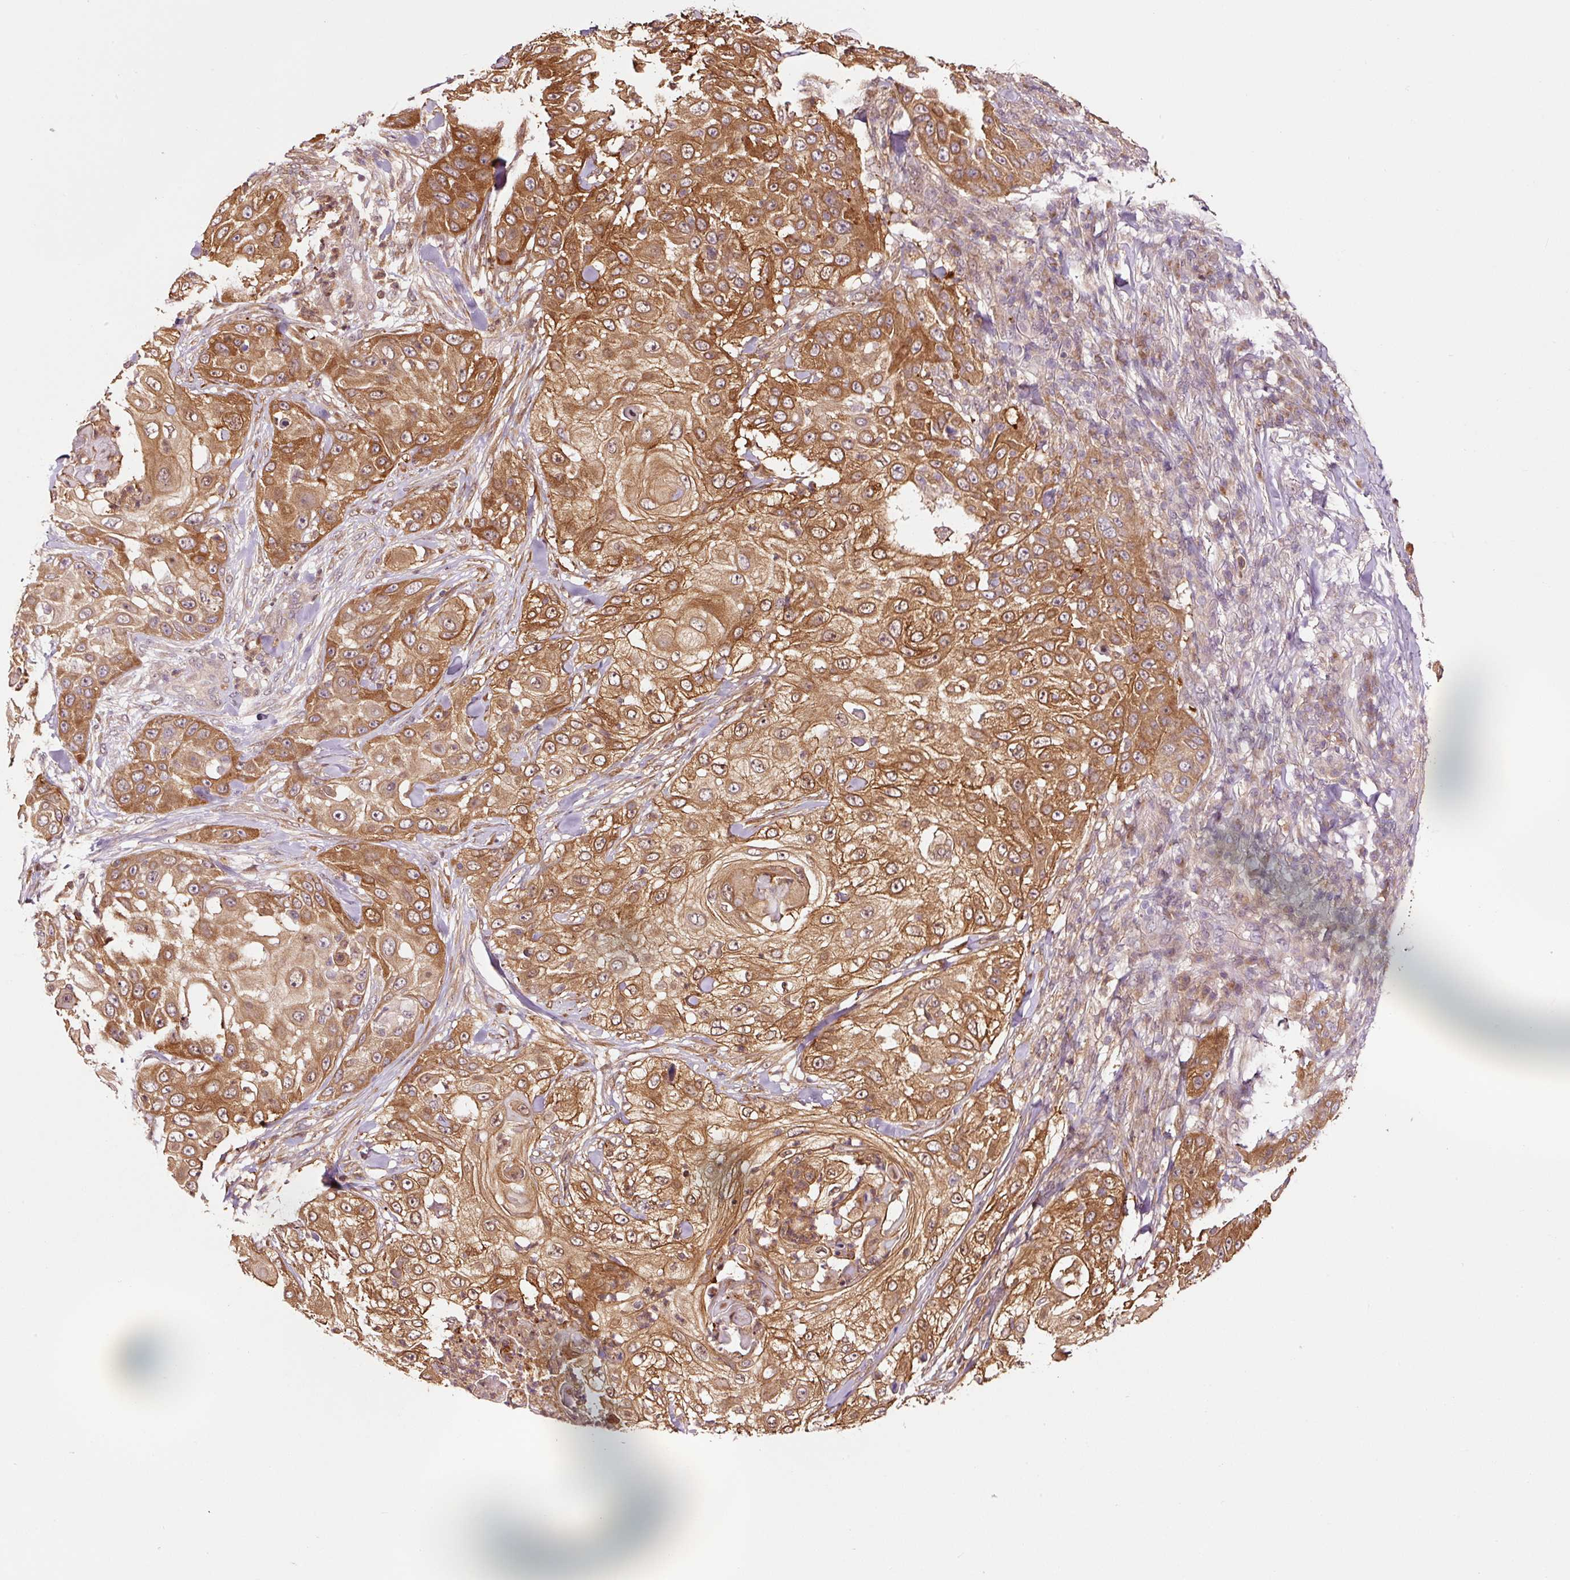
{"staining": {"intensity": "strong", "quantity": ">75%", "location": "cytoplasmic/membranous,nuclear"}, "tissue": "skin cancer", "cell_type": "Tumor cells", "image_type": "cancer", "snomed": [{"axis": "morphology", "description": "Squamous cell carcinoma, NOS"}, {"axis": "topography", "description": "Skin"}], "caption": "Protein analysis of skin squamous cell carcinoma tissue reveals strong cytoplasmic/membranous and nuclear staining in about >75% of tumor cells. (brown staining indicates protein expression, while blue staining denotes nuclei).", "gene": "FBXL14", "patient": {"sex": "female", "age": 44}}